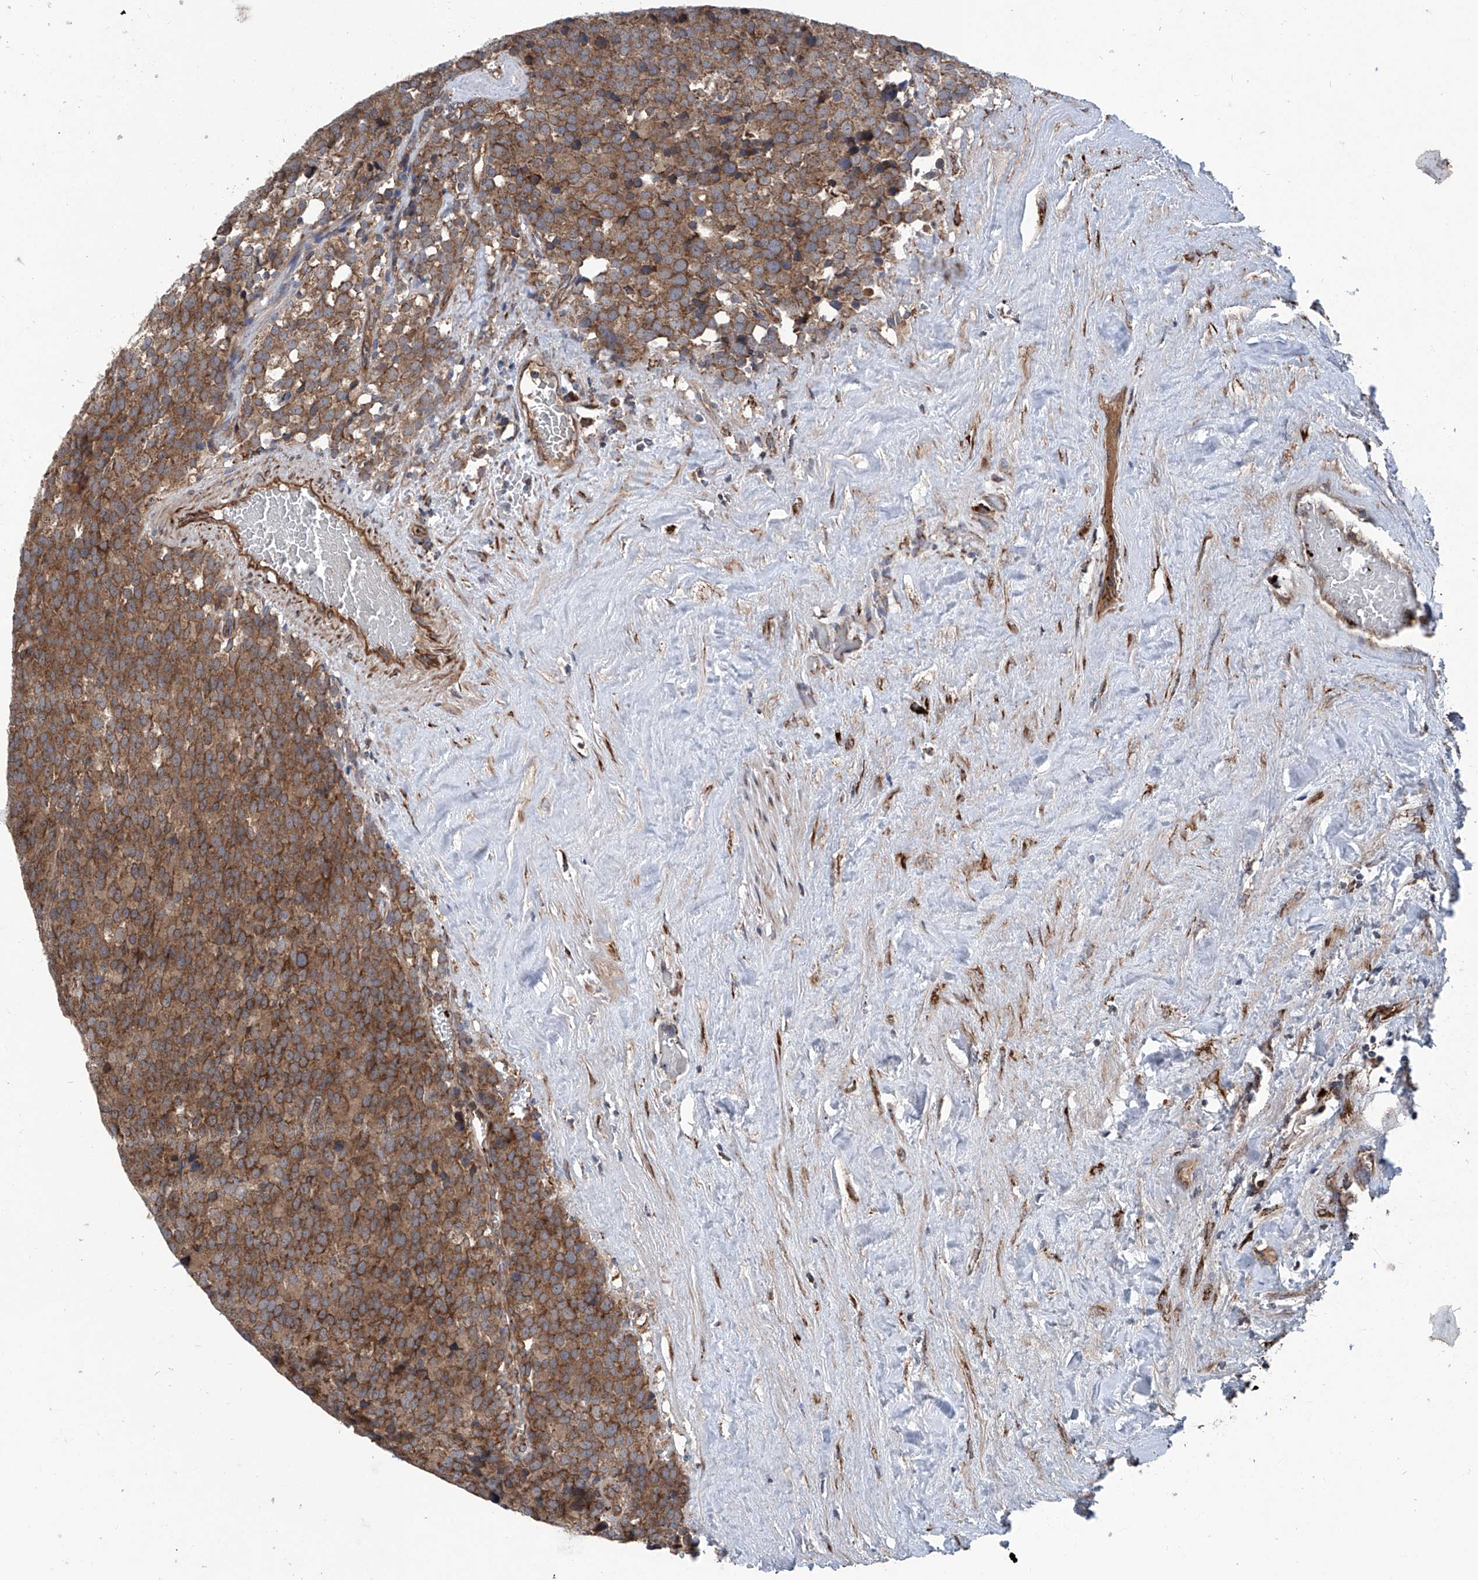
{"staining": {"intensity": "moderate", "quantity": ">75%", "location": "cytoplasmic/membranous"}, "tissue": "testis cancer", "cell_type": "Tumor cells", "image_type": "cancer", "snomed": [{"axis": "morphology", "description": "Seminoma, NOS"}, {"axis": "topography", "description": "Testis"}], "caption": "Immunohistochemistry micrograph of human seminoma (testis) stained for a protein (brown), which reveals medium levels of moderate cytoplasmic/membranous positivity in about >75% of tumor cells.", "gene": "ASCC3", "patient": {"sex": "male", "age": 71}}